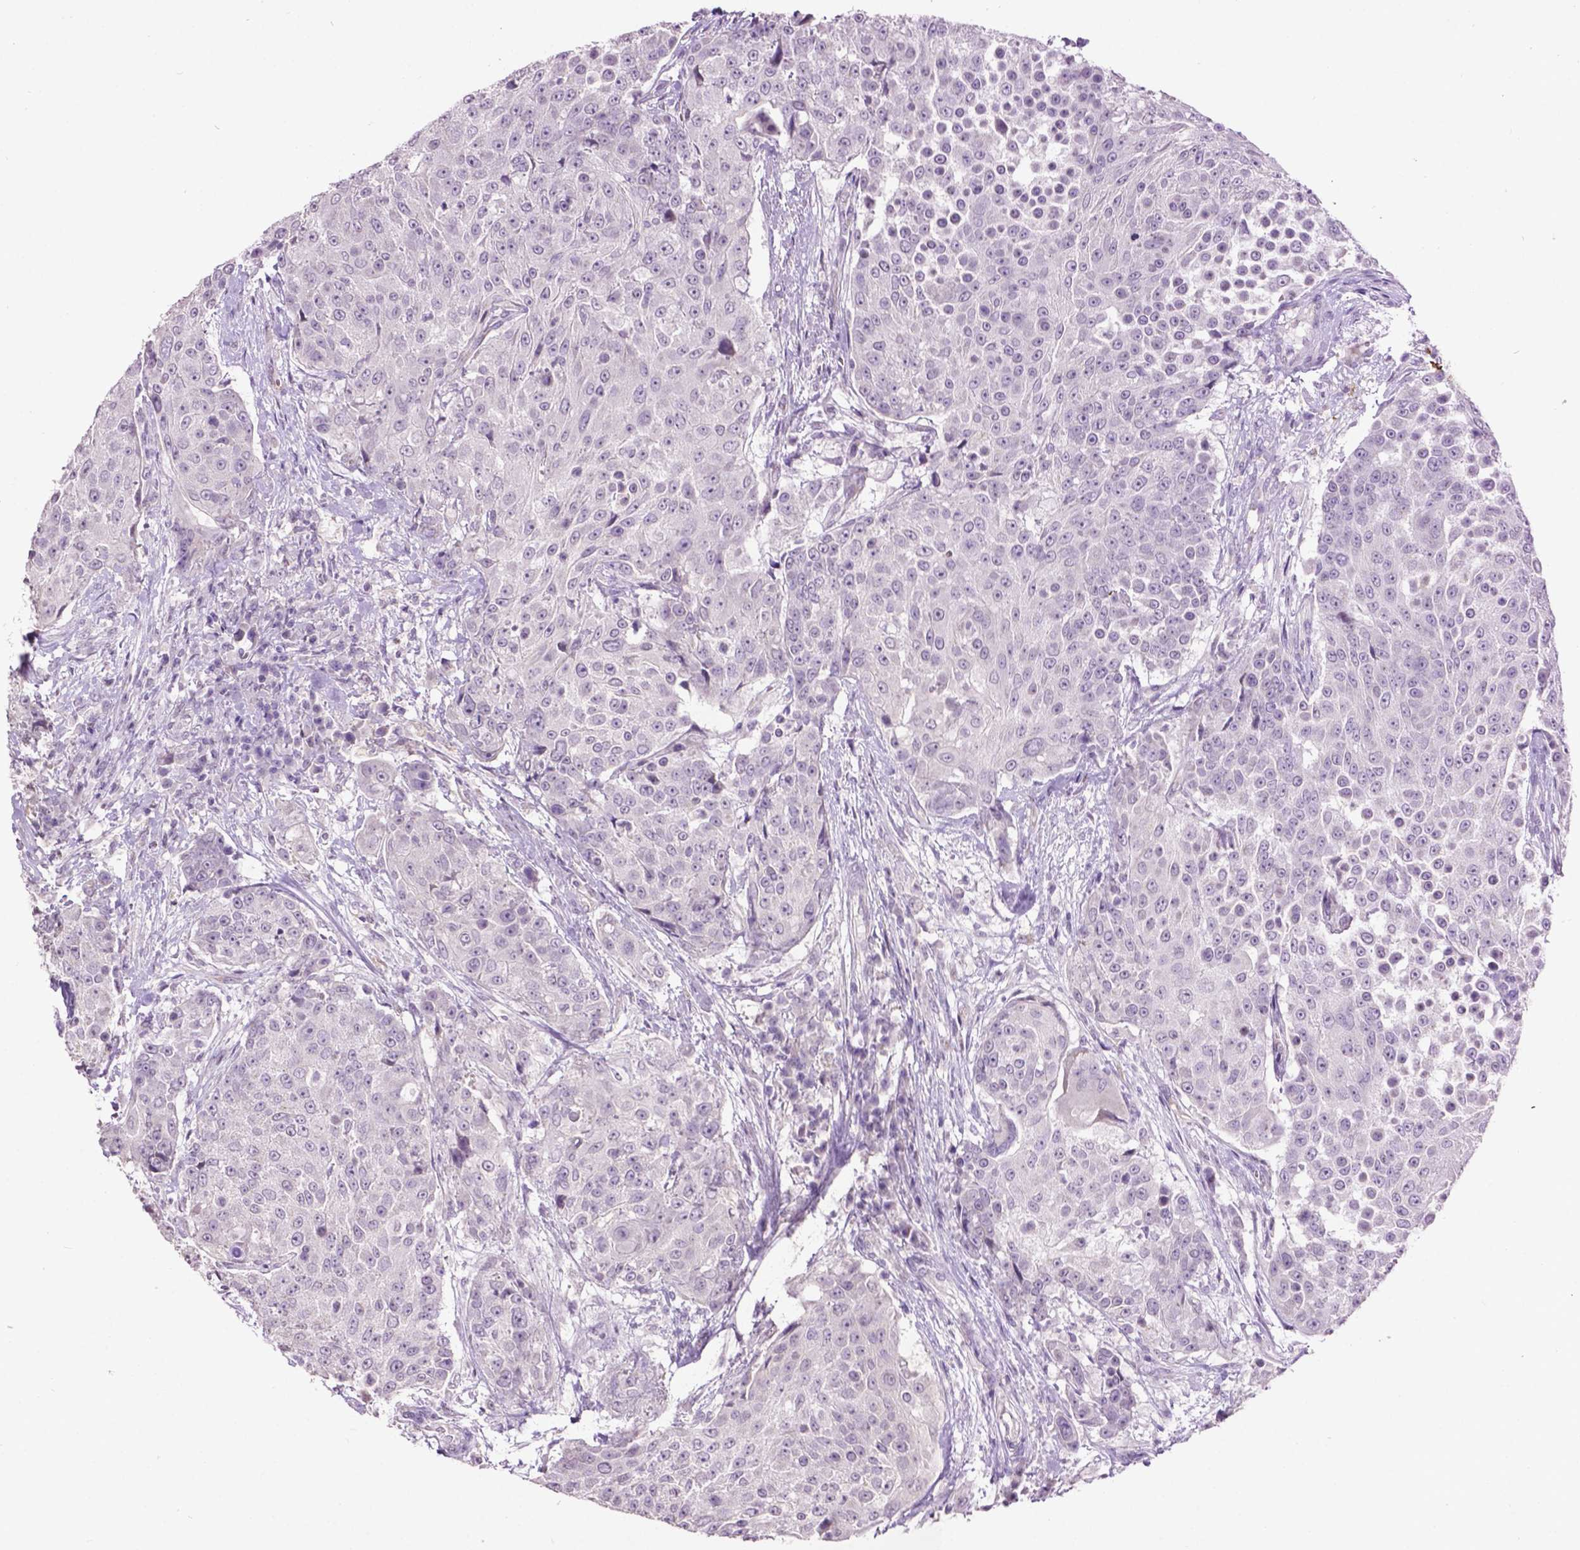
{"staining": {"intensity": "negative", "quantity": "none", "location": "none"}, "tissue": "urothelial cancer", "cell_type": "Tumor cells", "image_type": "cancer", "snomed": [{"axis": "morphology", "description": "Urothelial carcinoma, High grade"}, {"axis": "topography", "description": "Urinary bladder"}], "caption": "Immunohistochemistry of human urothelial cancer exhibits no expression in tumor cells.", "gene": "TH", "patient": {"sex": "female", "age": 63}}